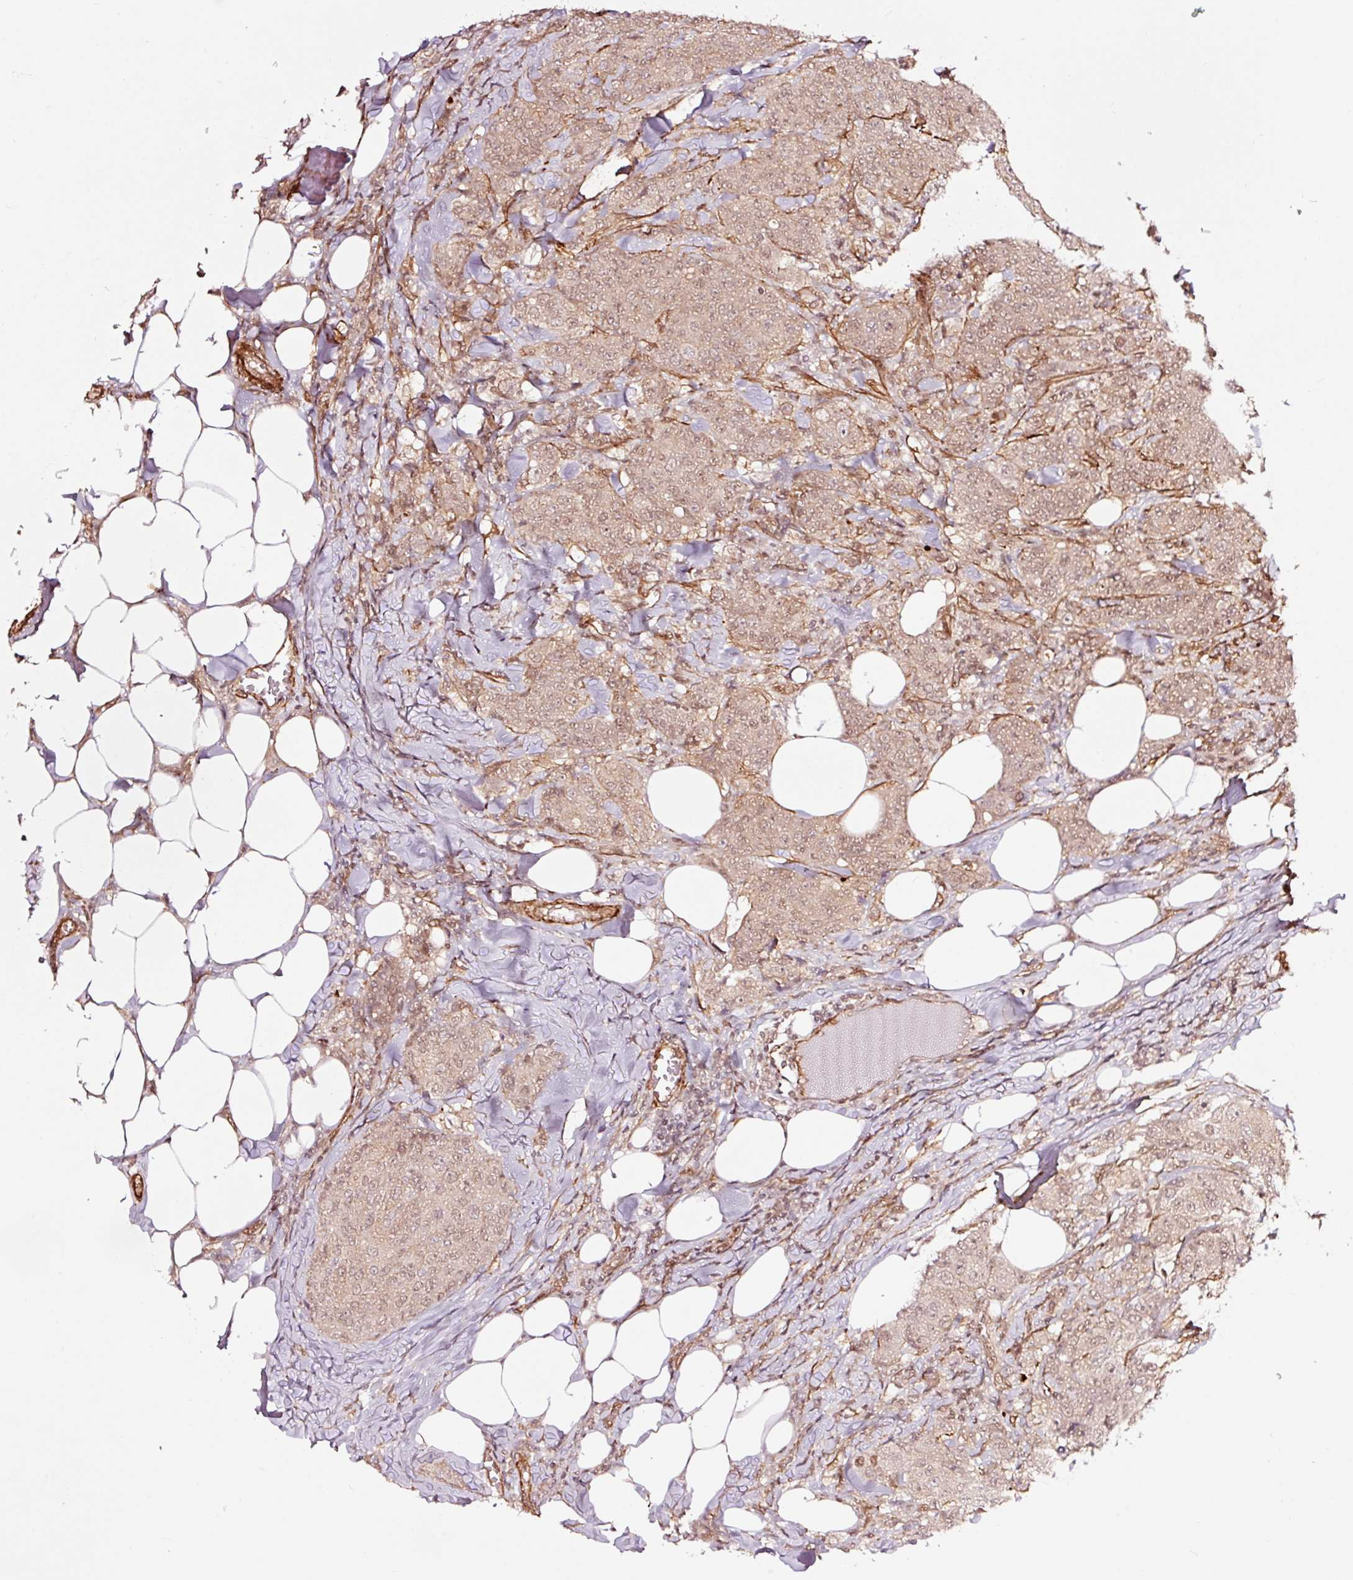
{"staining": {"intensity": "weak", "quantity": ">75%", "location": "nuclear"}, "tissue": "breast cancer", "cell_type": "Tumor cells", "image_type": "cancer", "snomed": [{"axis": "morphology", "description": "Duct carcinoma"}, {"axis": "topography", "description": "Breast"}], "caption": "Breast cancer (intraductal carcinoma) stained for a protein (brown) exhibits weak nuclear positive positivity in approximately >75% of tumor cells.", "gene": "TPM1", "patient": {"sex": "female", "age": 43}}